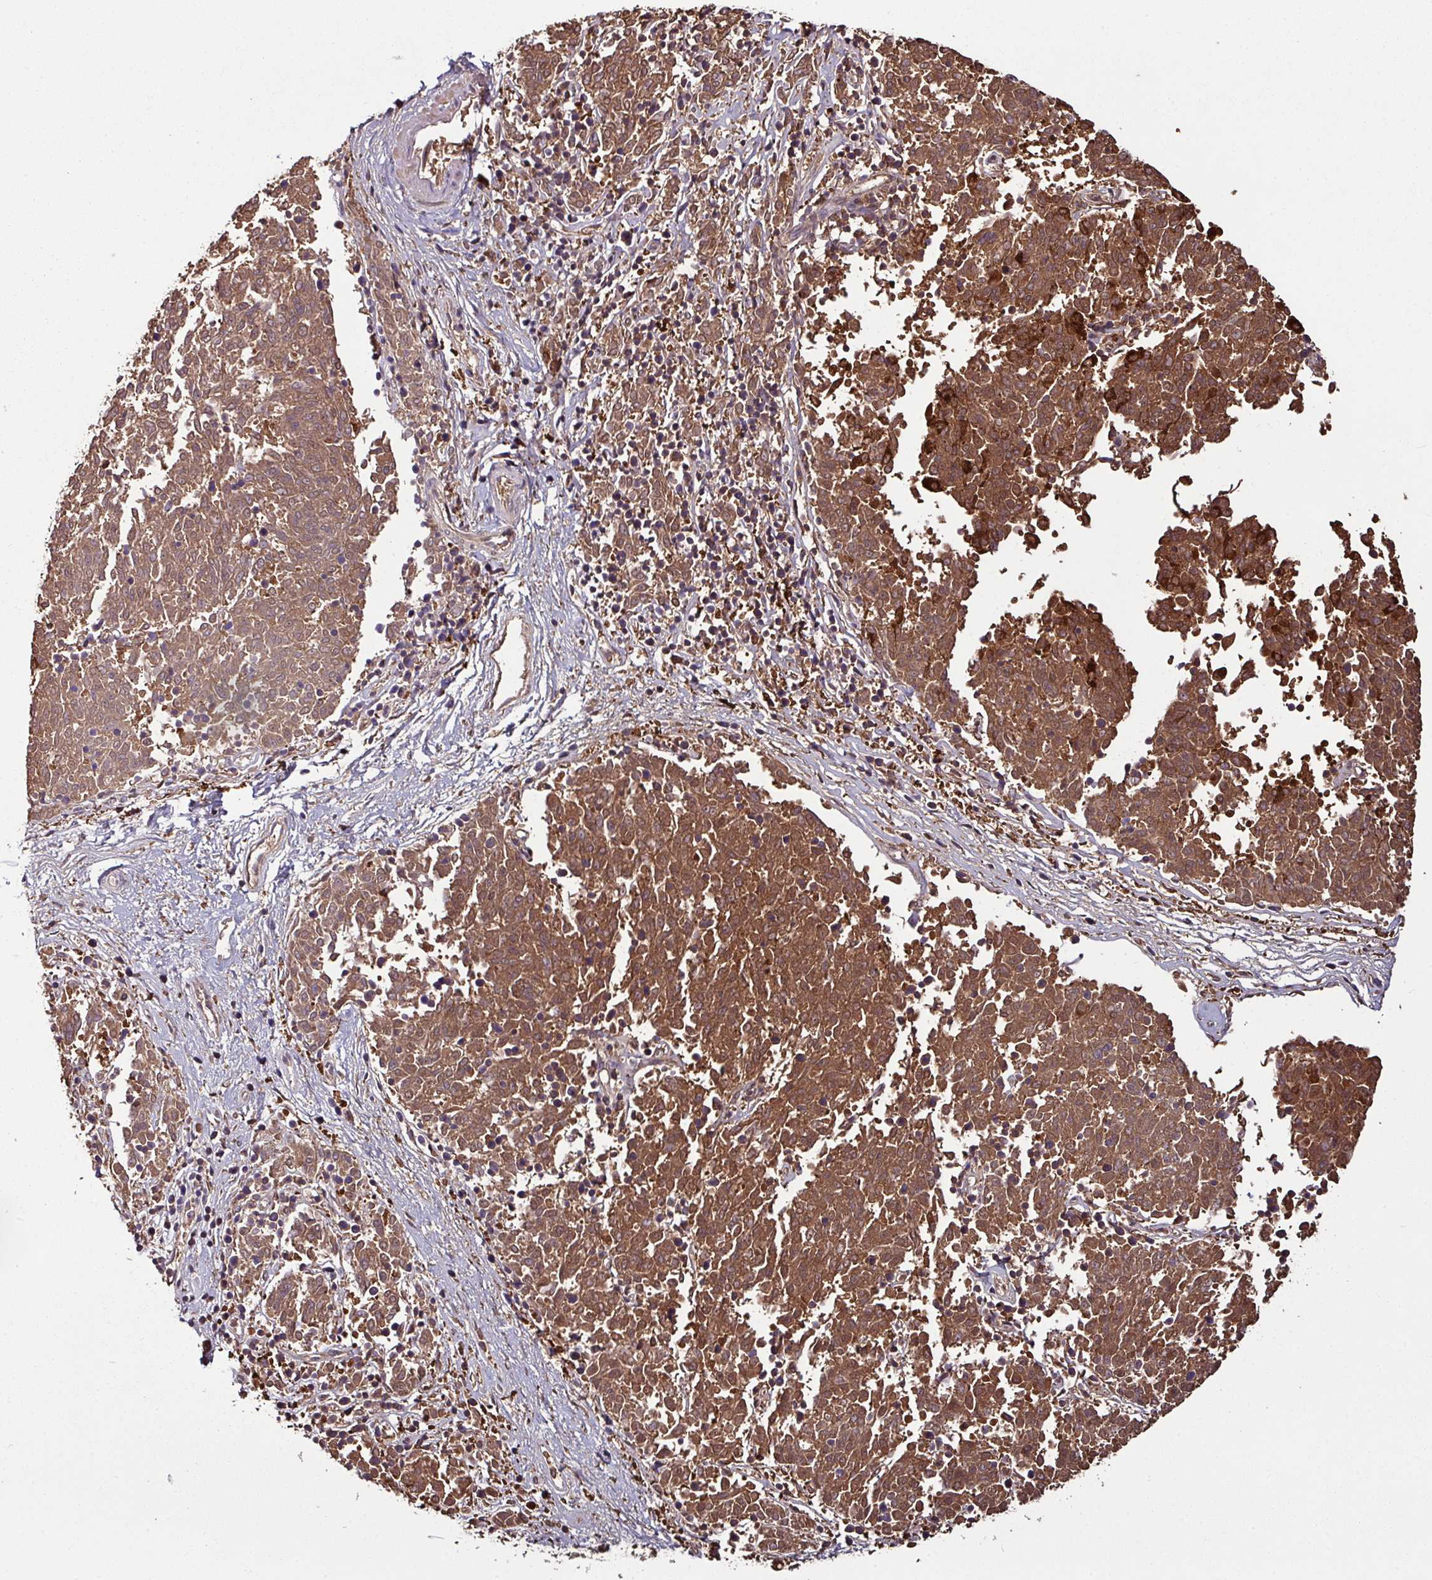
{"staining": {"intensity": "strong", "quantity": ">75%", "location": "cytoplasmic/membranous"}, "tissue": "melanoma", "cell_type": "Tumor cells", "image_type": "cancer", "snomed": [{"axis": "morphology", "description": "Malignant melanoma, NOS"}, {"axis": "topography", "description": "Skin"}], "caption": "Tumor cells display high levels of strong cytoplasmic/membranous staining in approximately >75% of cells in human malignant melanoma. Immunohistochemistry stains the protein in brown and the nuclei are stained blue.", "gene": "GNPDA1", "patient": {"sex": "female", "age": 72}}